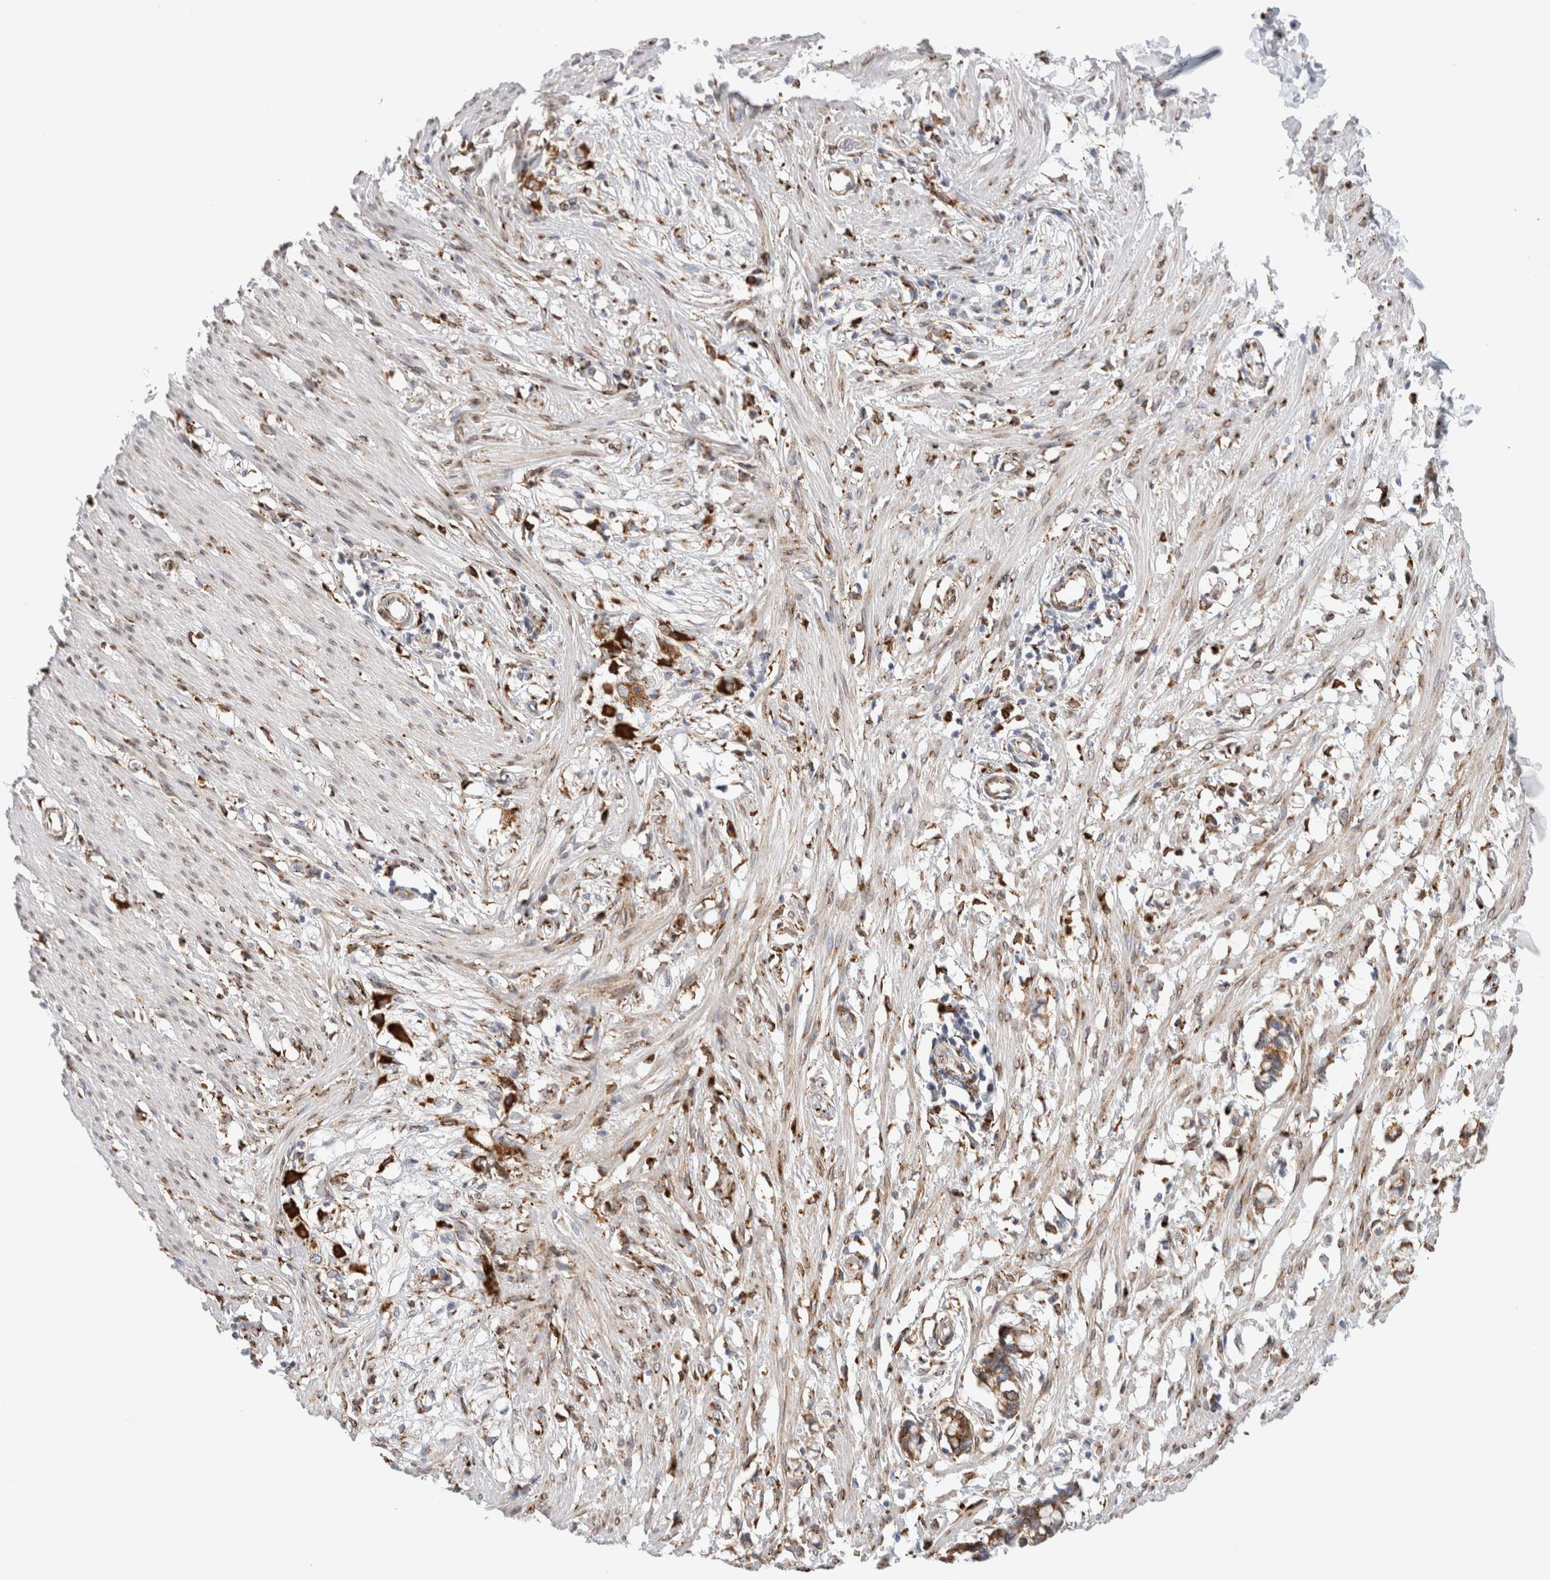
{"staining": {"intensity": "weak", "quantity": ">75%", "location": "cytoplasmic/membranous"}, "tissue": "smooth muscle", "cell_type": "Smooth muscle cells", "image_type": "normal", "snomed": [{"axis": "morphology", "description": "Normal tissue, NOS"}, {"axis": "morphology", "description": "Adenocarcinoma, NOS"}, {"axis": "topography", "description": "Smooth muscle"}, {"axis": "topography", "description": "Colon"}], "caption": "Smooth muscle stained for a protein demonstrates weak cytoplasmic/membranous positivity in smooth muscle cells. (DAB (3,3'-diaminobenzidine) IHC, brown staining for protein, blue staining for nuclei).", "gene": "MCFD2", "patient": {"sex": "male", "age": 14}}